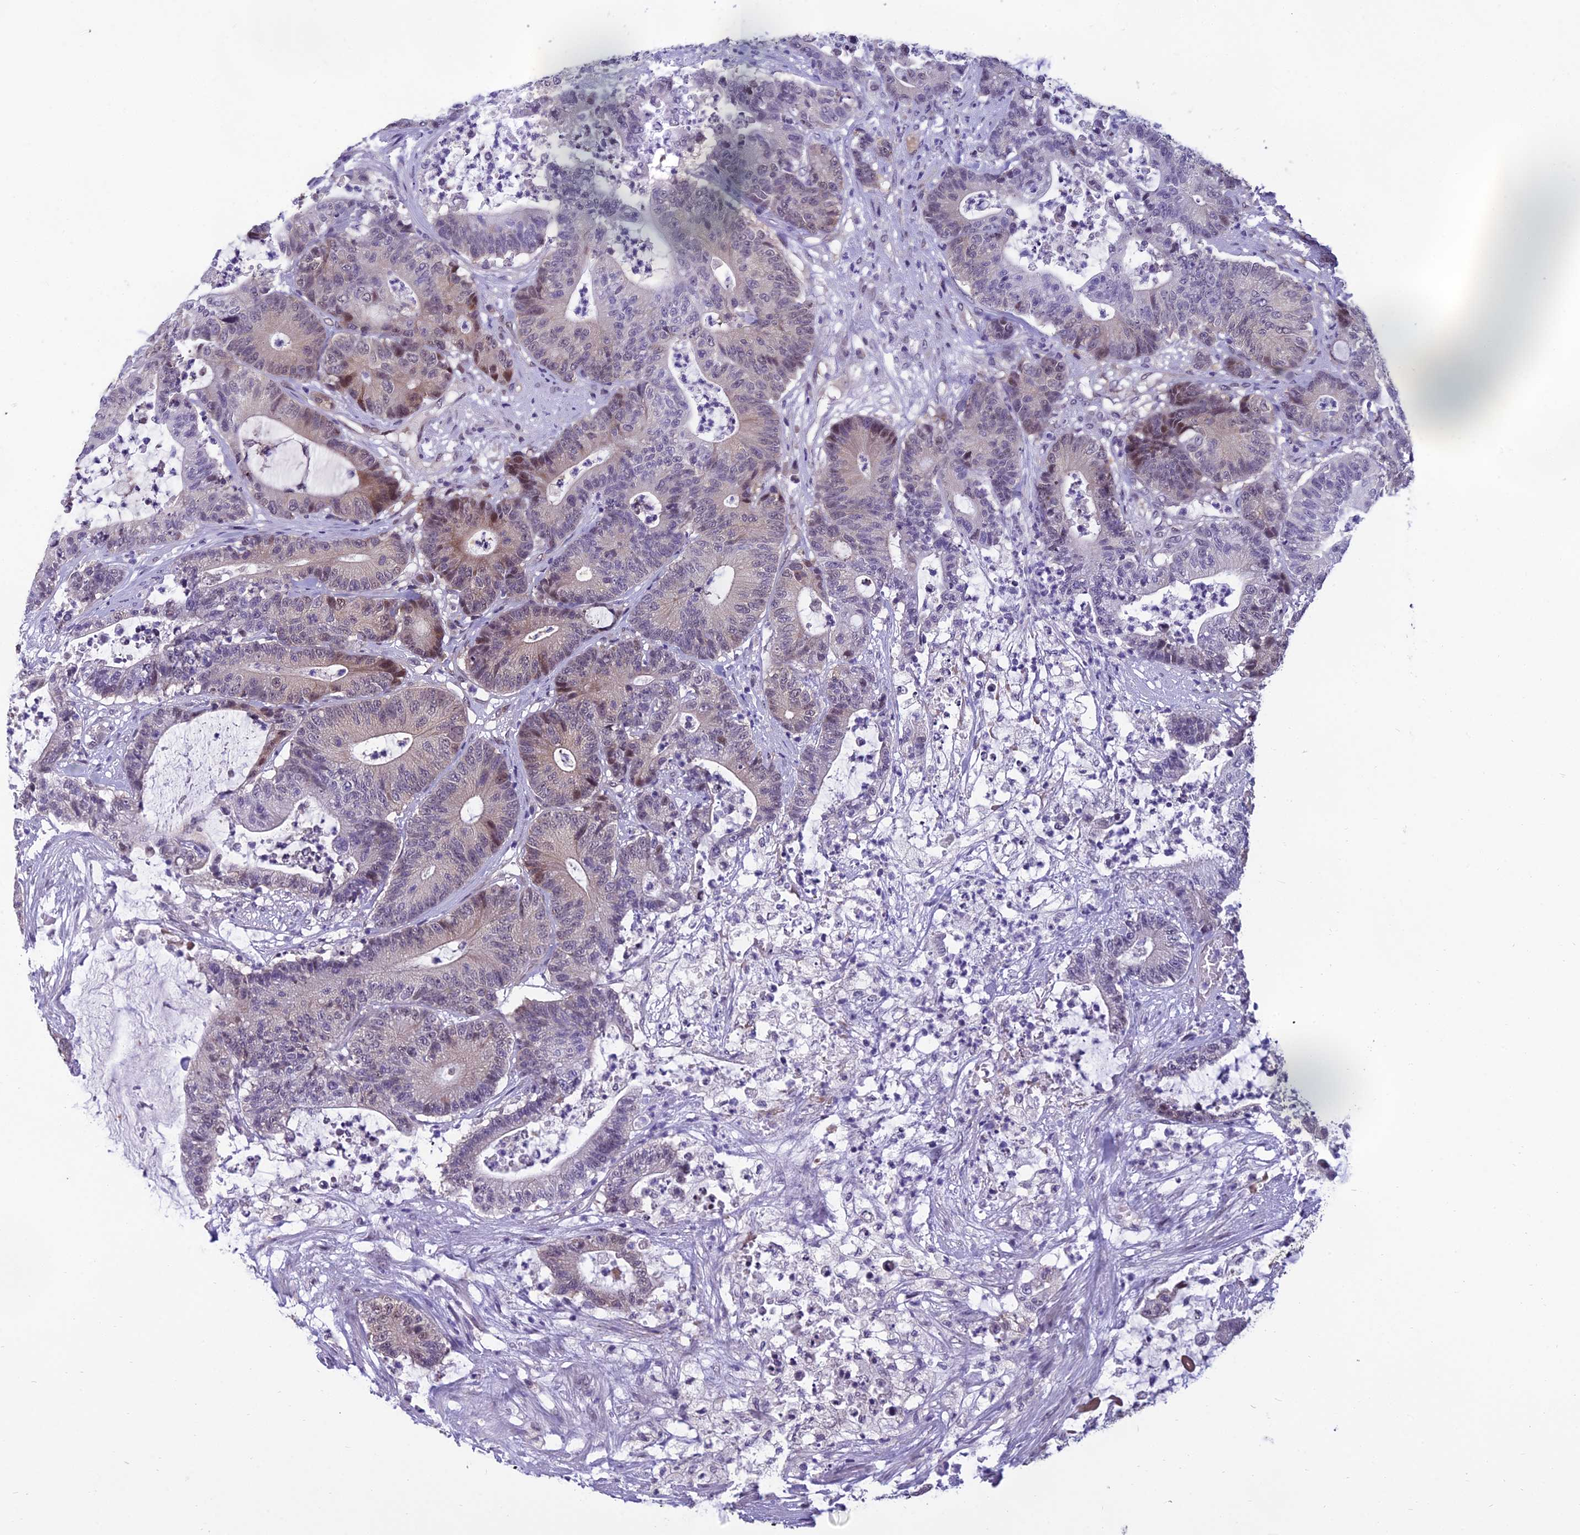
{"staining": {"intensity": "moderate", "quantity": "<25%", "location": "nuclear"}, "tissue": "colorectal cancer", "cell_type": "Tumor cells", "image_type": "cancer", "snomed": [{"axis": "morphology", "description": "Adenocarcinoma, NOS"}, {"axis": "topography", "description": "Colon"}], "caption": "This photomicrograph exhibits immunohistochemistry staining of colorectal cancer (adenocarcinoma), with low moderate nuclear staining in approximately <25% of tumor cells.", "gene": "GRWD1", "patient": {"sex": "female", "age": 84}}